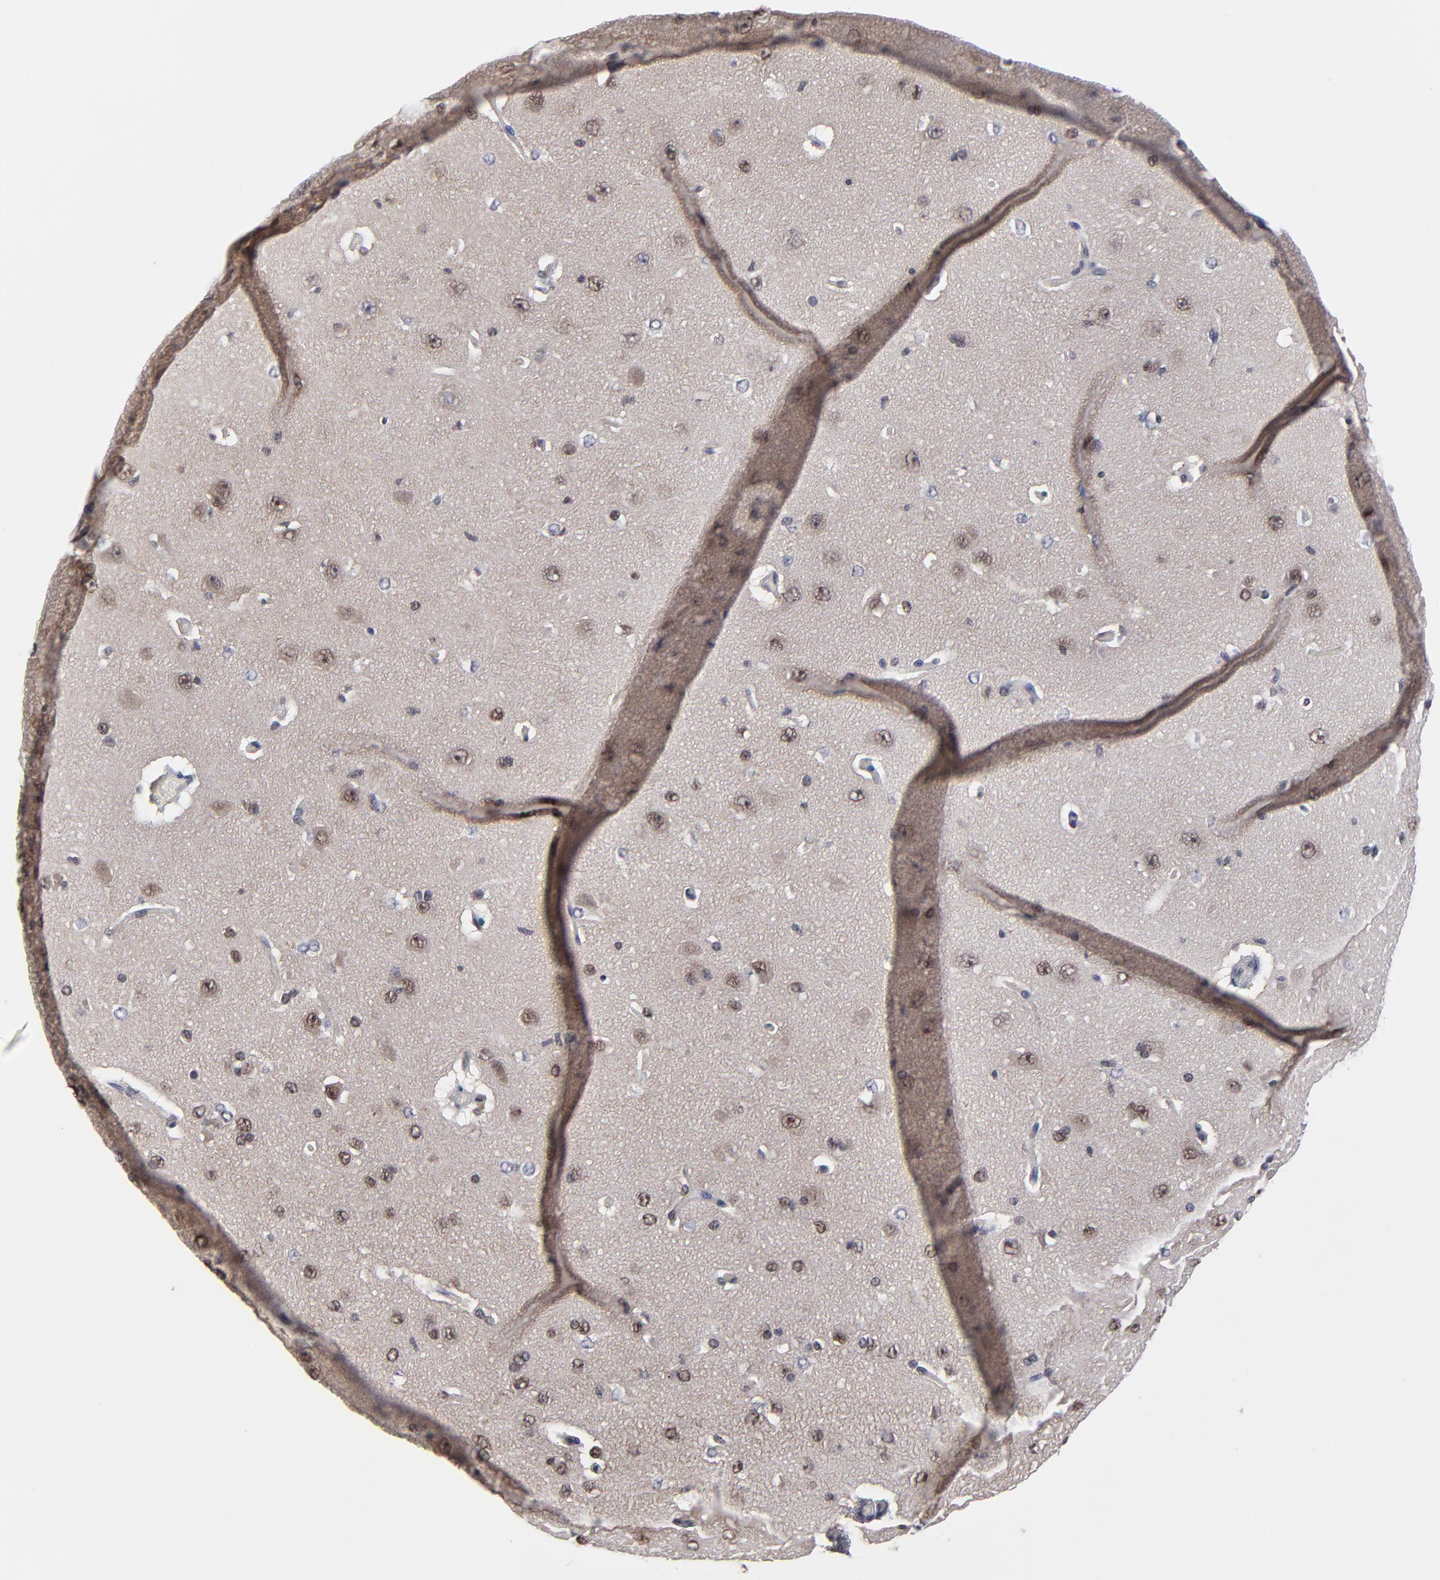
{"staining": {"intensity": "negative", "quantity": "none", "location": "none"}, "tissue": "cerebral cortex", "cell_type": "Endothelial cells", "image_type": "normal", "snomed": [{"axis": "morphology", "description": "Normal tissue, NOS"}, {"axis": "topography", "description": "Cerebral cortex"}], "caption": "Immunohistochemical staining of benign cerebral cortex demonstrates no significant staining in endothelial cells. (Stains: DAB immunohistochemistry (IHC) with hematoxylin counter stain, Microscopy: brightfield microscopy at high magnification).", "gene": "OGFOD1", "patient": {"sex": "female", "age": 45}}